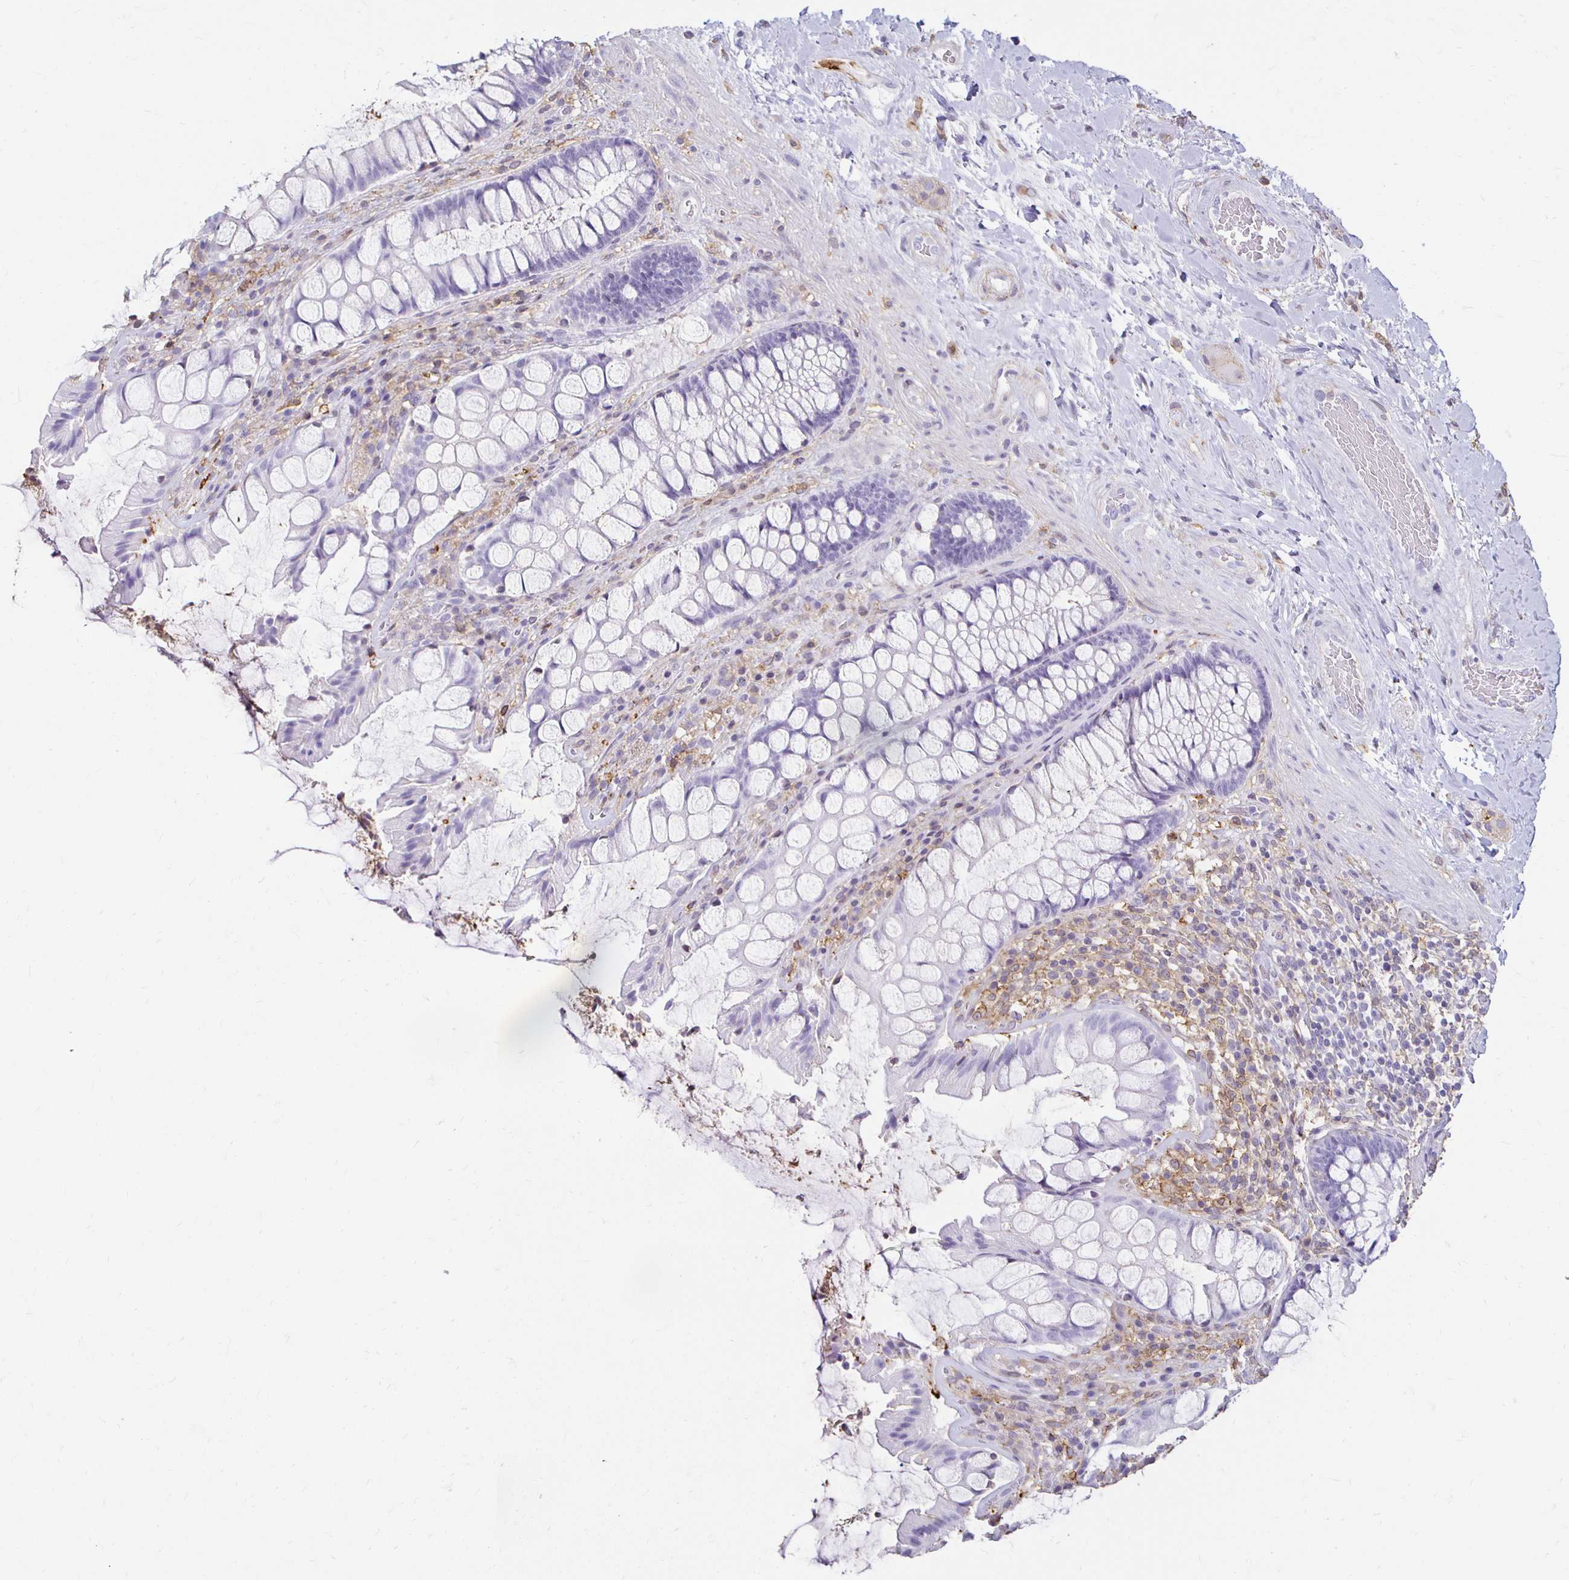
{"staining": {"intensity": "negative", "quantity": "none", "location": "none"}, "tissue": "rectum", "cell_type": "Glandular cells", "image_type": "normal", "snomed": [{"axis": "morphology", "description": "Normal tissue, NOS"}, {"axis": "topography", "description": "Rectum"}], "caption": "High power microscopy micrograph of an immunohistochemistry photomicrograph of benign rectum, revealing no significant expression in glandular cells. (DAB (3,3'-diaminobenzidine) immunohistochemistry, high magnification).", "gene": "TAS1R3", "patient": {"sex": "female", "age": 58}}